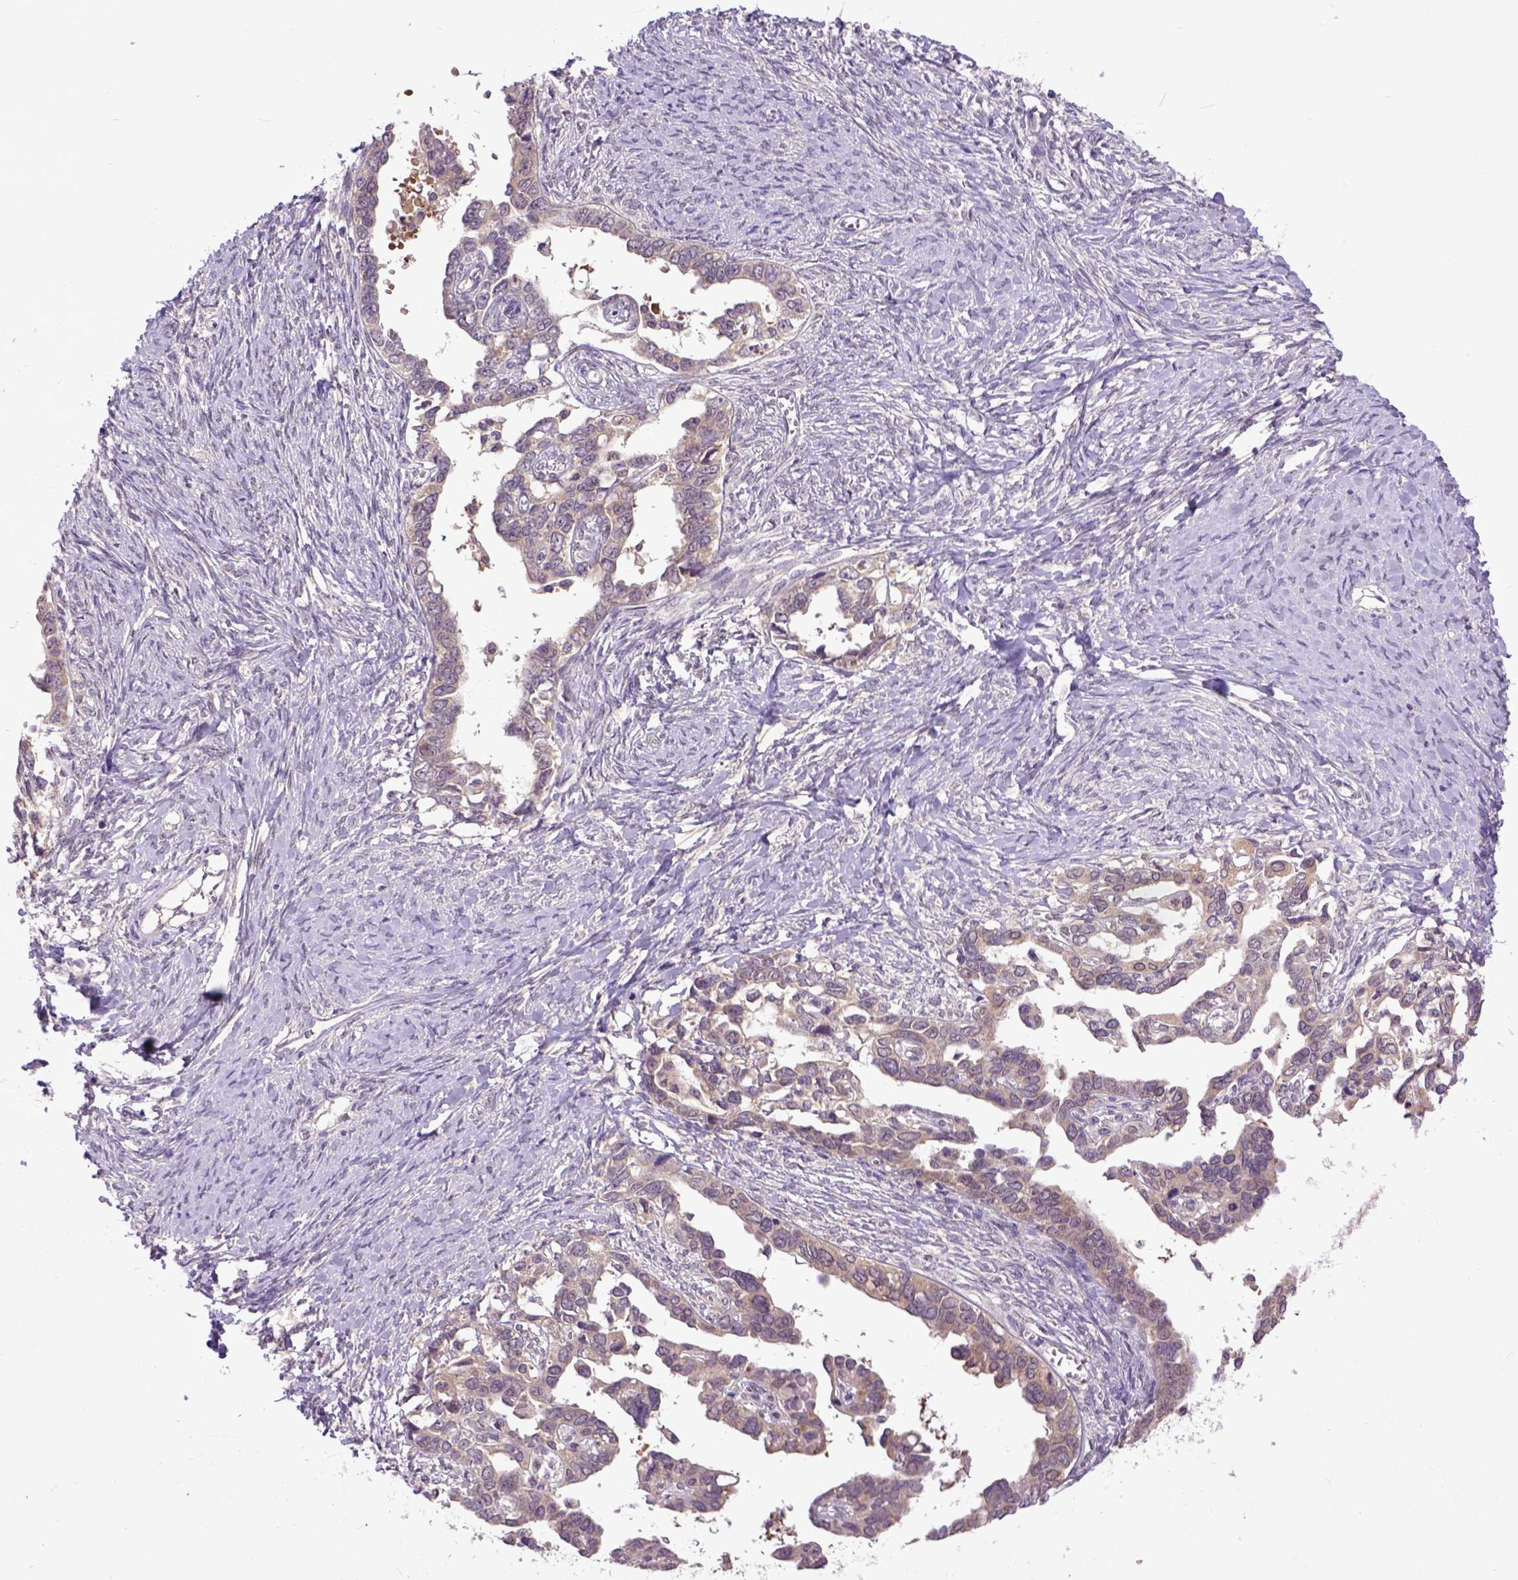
{"staining": {"intensity": "weak", "quantity": ">75%", "location": "cytoplasmic/membranous"}, "tissue": "ovarian cancer", "cell_type": "Tumor cells", "image_type": "cancer", "snomed": [{"axis": "morphology", "description": "Cystadenocarcinoma, serous, NOS"}, {"axis": "topography", "description": "Ovary"}], "caption": "Ovarian cancer tissue demonstrates weak cytoplasmic/membranous expression in about >75% of tumor cells The protein is stained brown, and the nuclei are stained in blue (DAB (3,3'-diaminobenzidine) IHC with brightfield microscopy, high magnification).", "gene": "ARL1", "patient": {"sex": "female", "age": 69}}